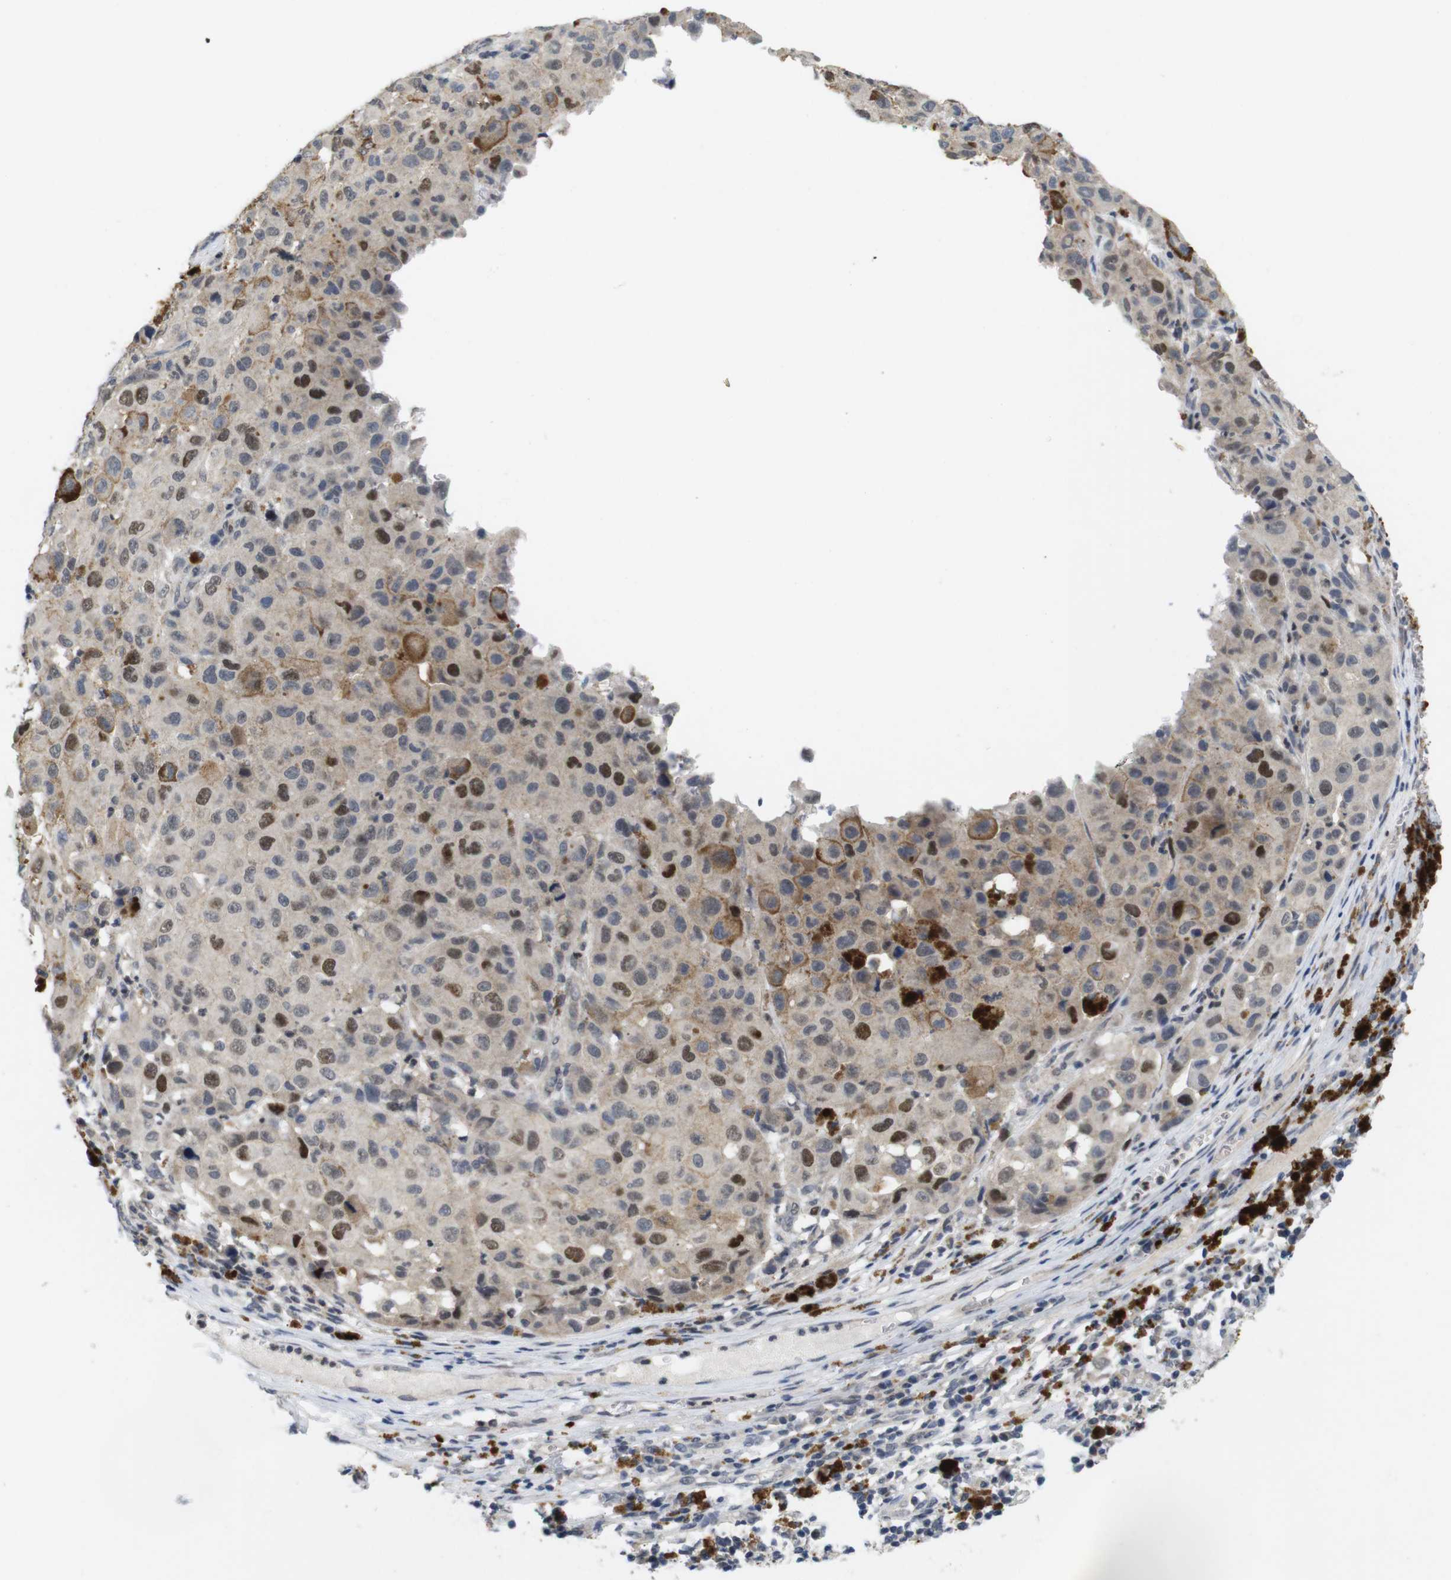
{"staining": {"intensity": "moderate", "quantity": "<25%", "location": "cytoplasmic/membranous,nuclear"}, "tissue": "melanoma", "cell_type": "Tumor cells", "image_type": "cancer", "snomed": [{"axis": "morphology", "description": "Malignant melanoma, NOS"}, {"axis": "topography", "description": "Skin"}], "caption": "This photomicrograph demonstrates melanoma stained with immunohistochemistry (IHC) to label a protein in brown. The cytoplasmic/membranous and nuclear of tumor cells show moderate positivity for the protein. Nuclei are counter-stained blue.", "gene": "SKP2", "patient": {"sex": "female", "age": 46}}